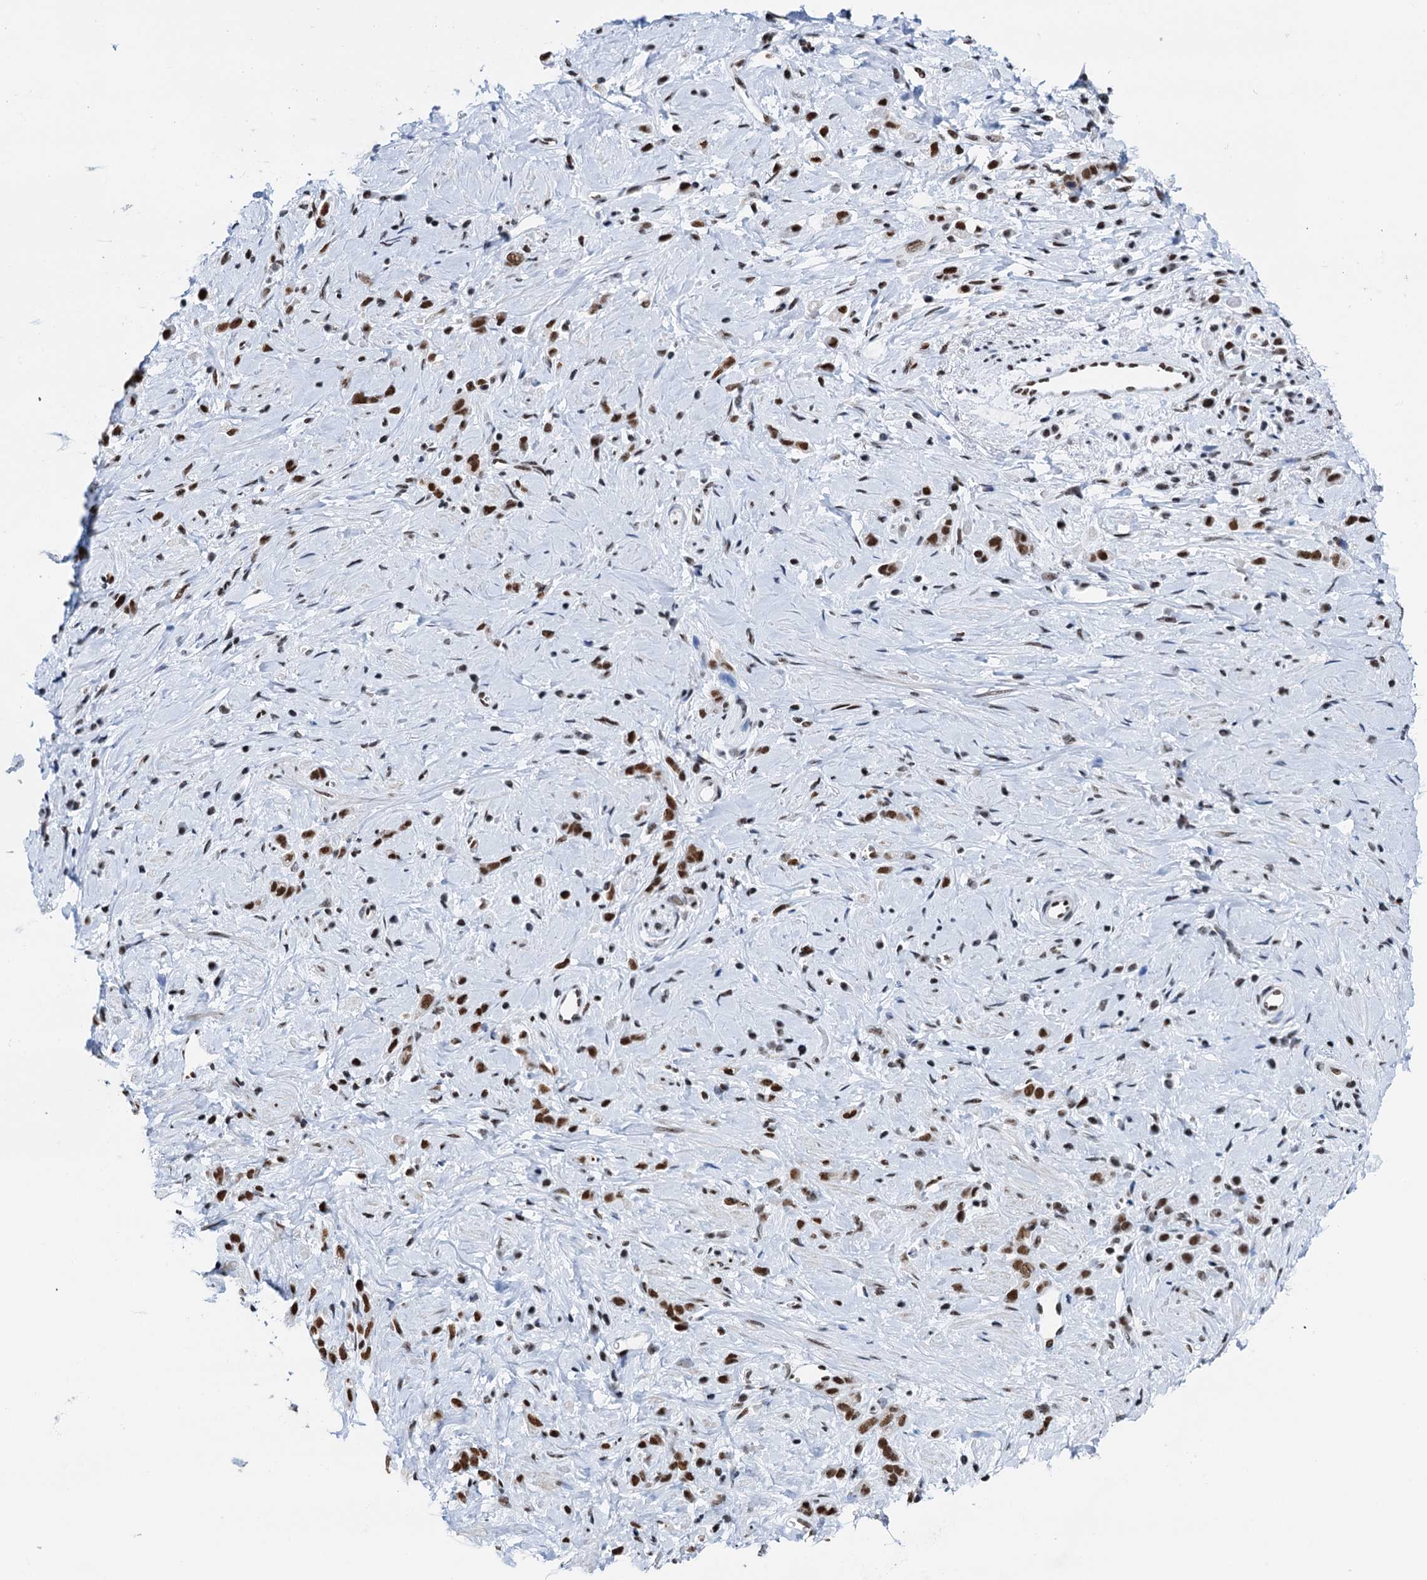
{"staining": {"intensity": "strong", "quantity": ">75%", "location": "nuclear"}, "tissue": "stomach cancer", "cell_type": "Tumor cells", "image_type": "cancer", "snomed": [{"axis": "morphology", "description": "Adenocarcinoma, NOS"}, {"axis": "topography", "description": "Stomach"}], "caption": "Immunohistochemical staining of stomach cancer (adenocarcinoma) reveals high levels of strong nuclear protein staining in about >75% of tumor cells.", "gene": "SLTM", "patient": {"sex": "female", "age": 60}}